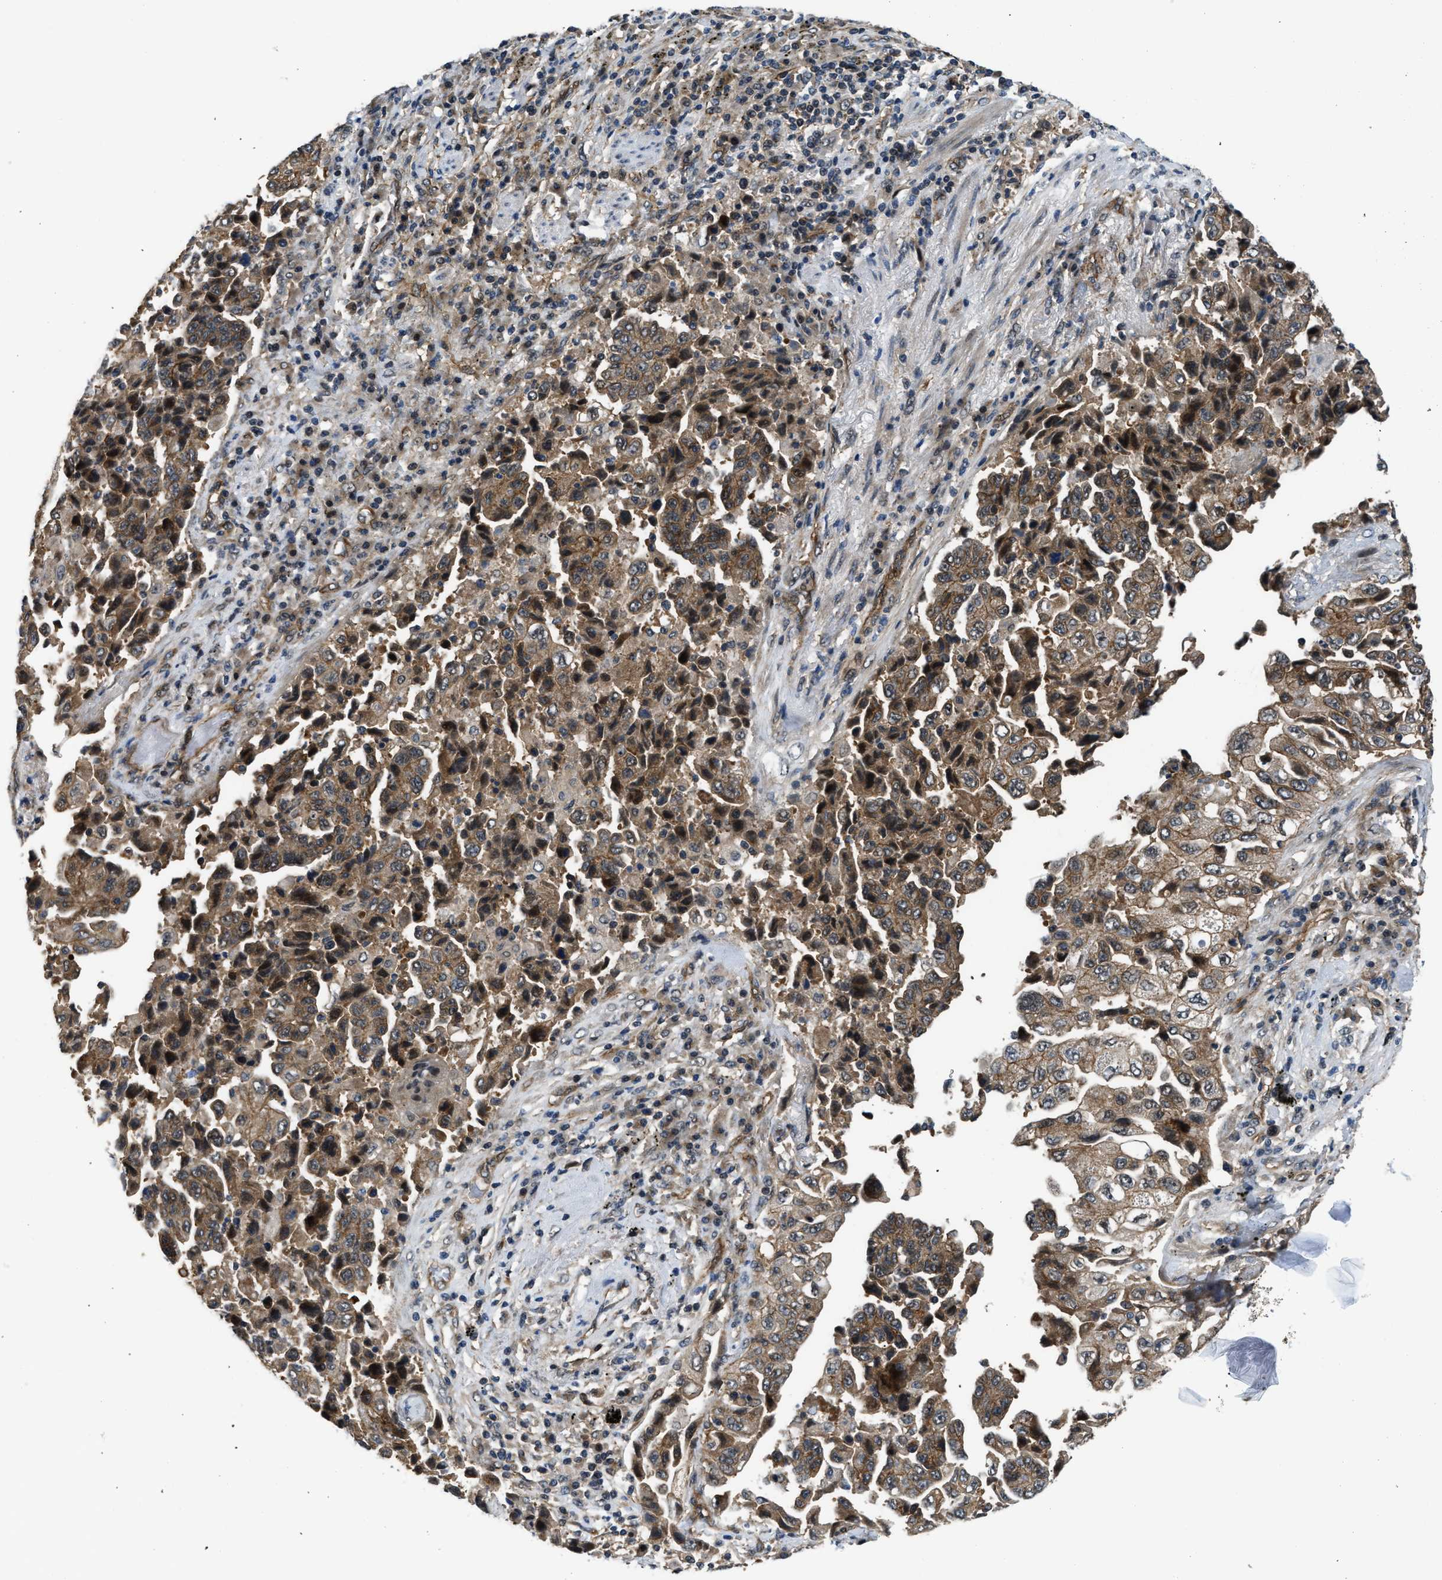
{"staining": {"intensity": "moderate", "quantity": ">75%", "location": "cytoplasmic/membranous"}, "tissue": "lung cancer", "cell_type": "Tumor cells", "image_type": "cancer", "snomed": [{"axis": "morphology", "description": "Adenocarcinoma, NOS"}, {"axis": "topography", "description": "Lung"}], "caption": "IHC photomicrograph of neoplastic tissue: human lung adenocarcinoma stained using immunohistochemistry (IHC) exhibits medium levels of moderate protein expression localized specifically in the cytoplasmic/membranous of tumor cells, appearing as a cytoplasmic/membranous brown color.", "gene": "COPS2", "patient": {"sex": "female", "age": 51}}